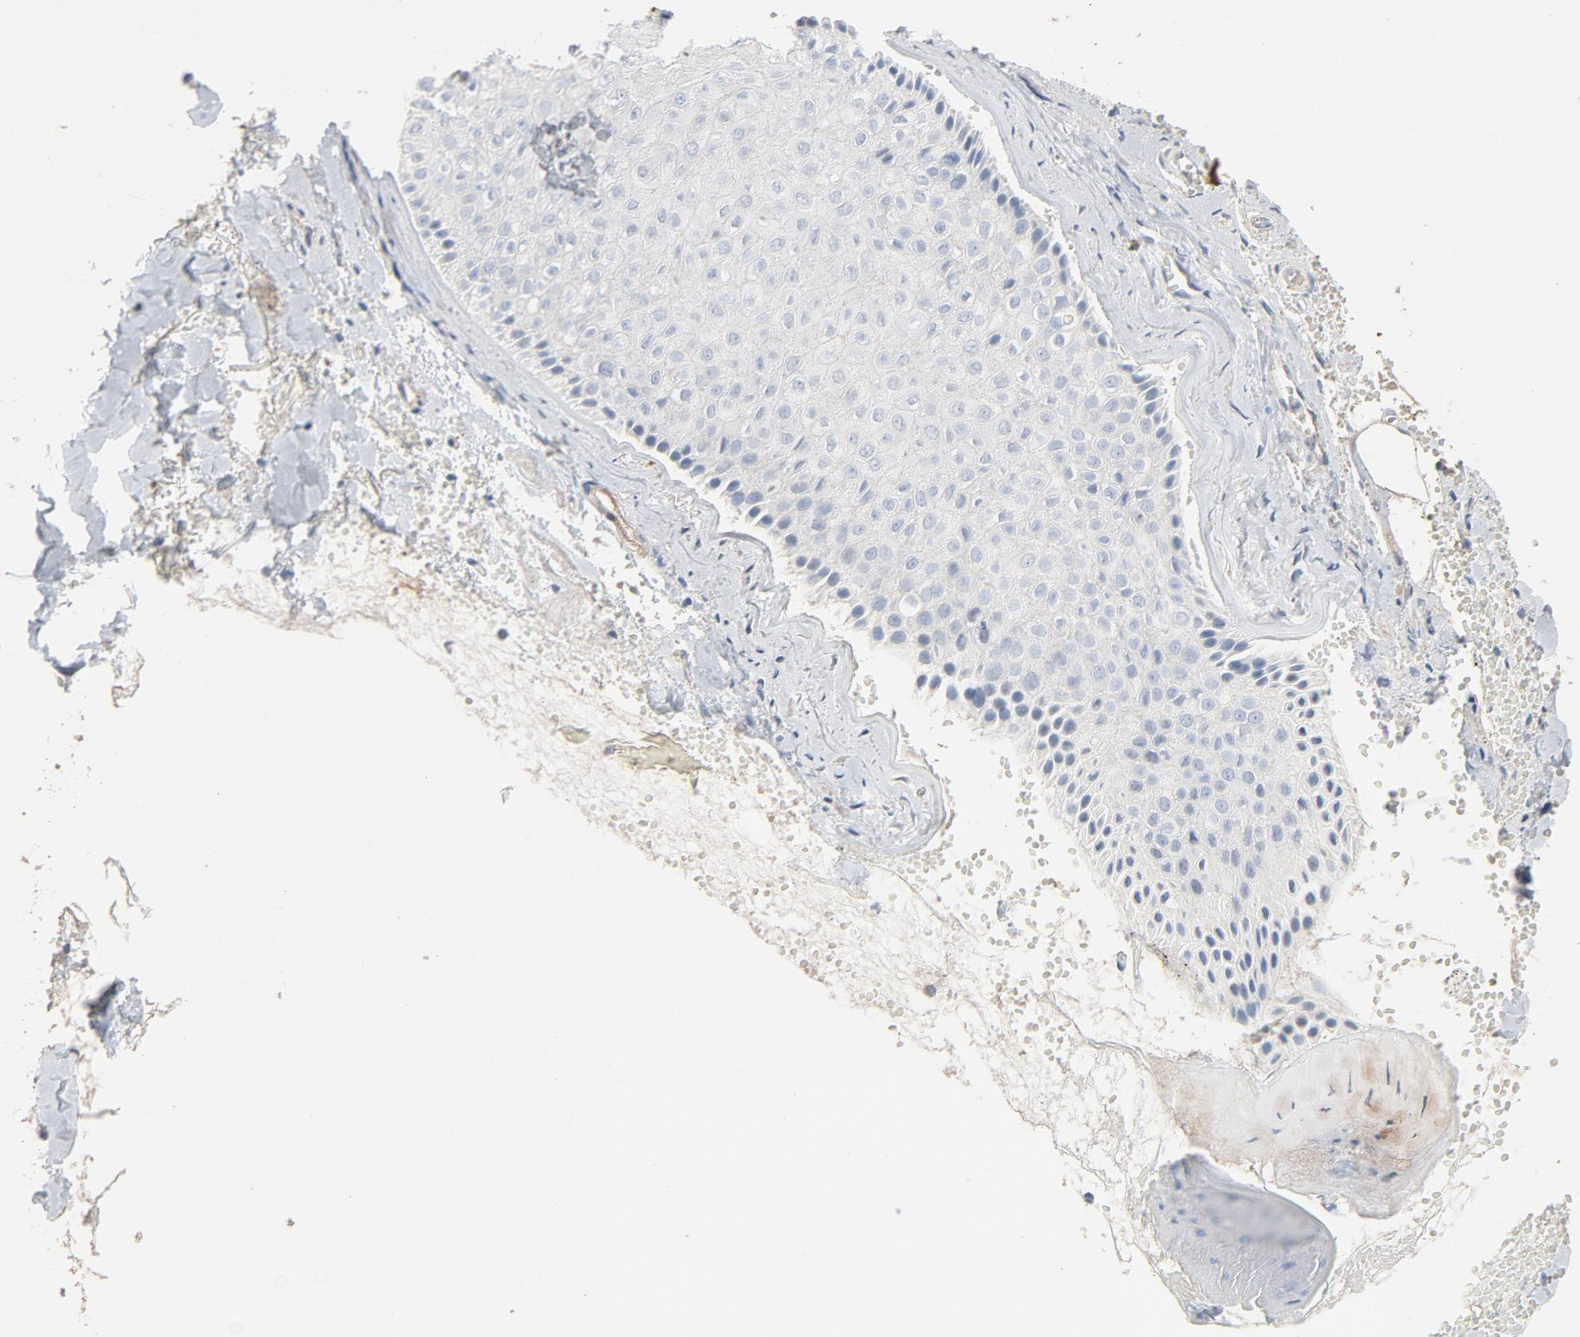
{"staining": {"intensity": "weak", "quantity": "<25%", "location": "cytoplasmic/membranous"}, "tissue": "skin cancer", "cell_type": "Tumor cells", "image_type": "cancer", "snomed": [{"axis": "morphology", "description": "Basal cell carcinoma"}, {"axis": "topography", "description": "Skin"}], "caption": "Immunohistochemistry of skin basal cell carcinoma exhibits no staining in tumor cells. (DAB immunohistochemistry (IHC) with hematoxylin counter stain).", "gene": "CDK6", "patient": {"sex": "male", "age": 84}}